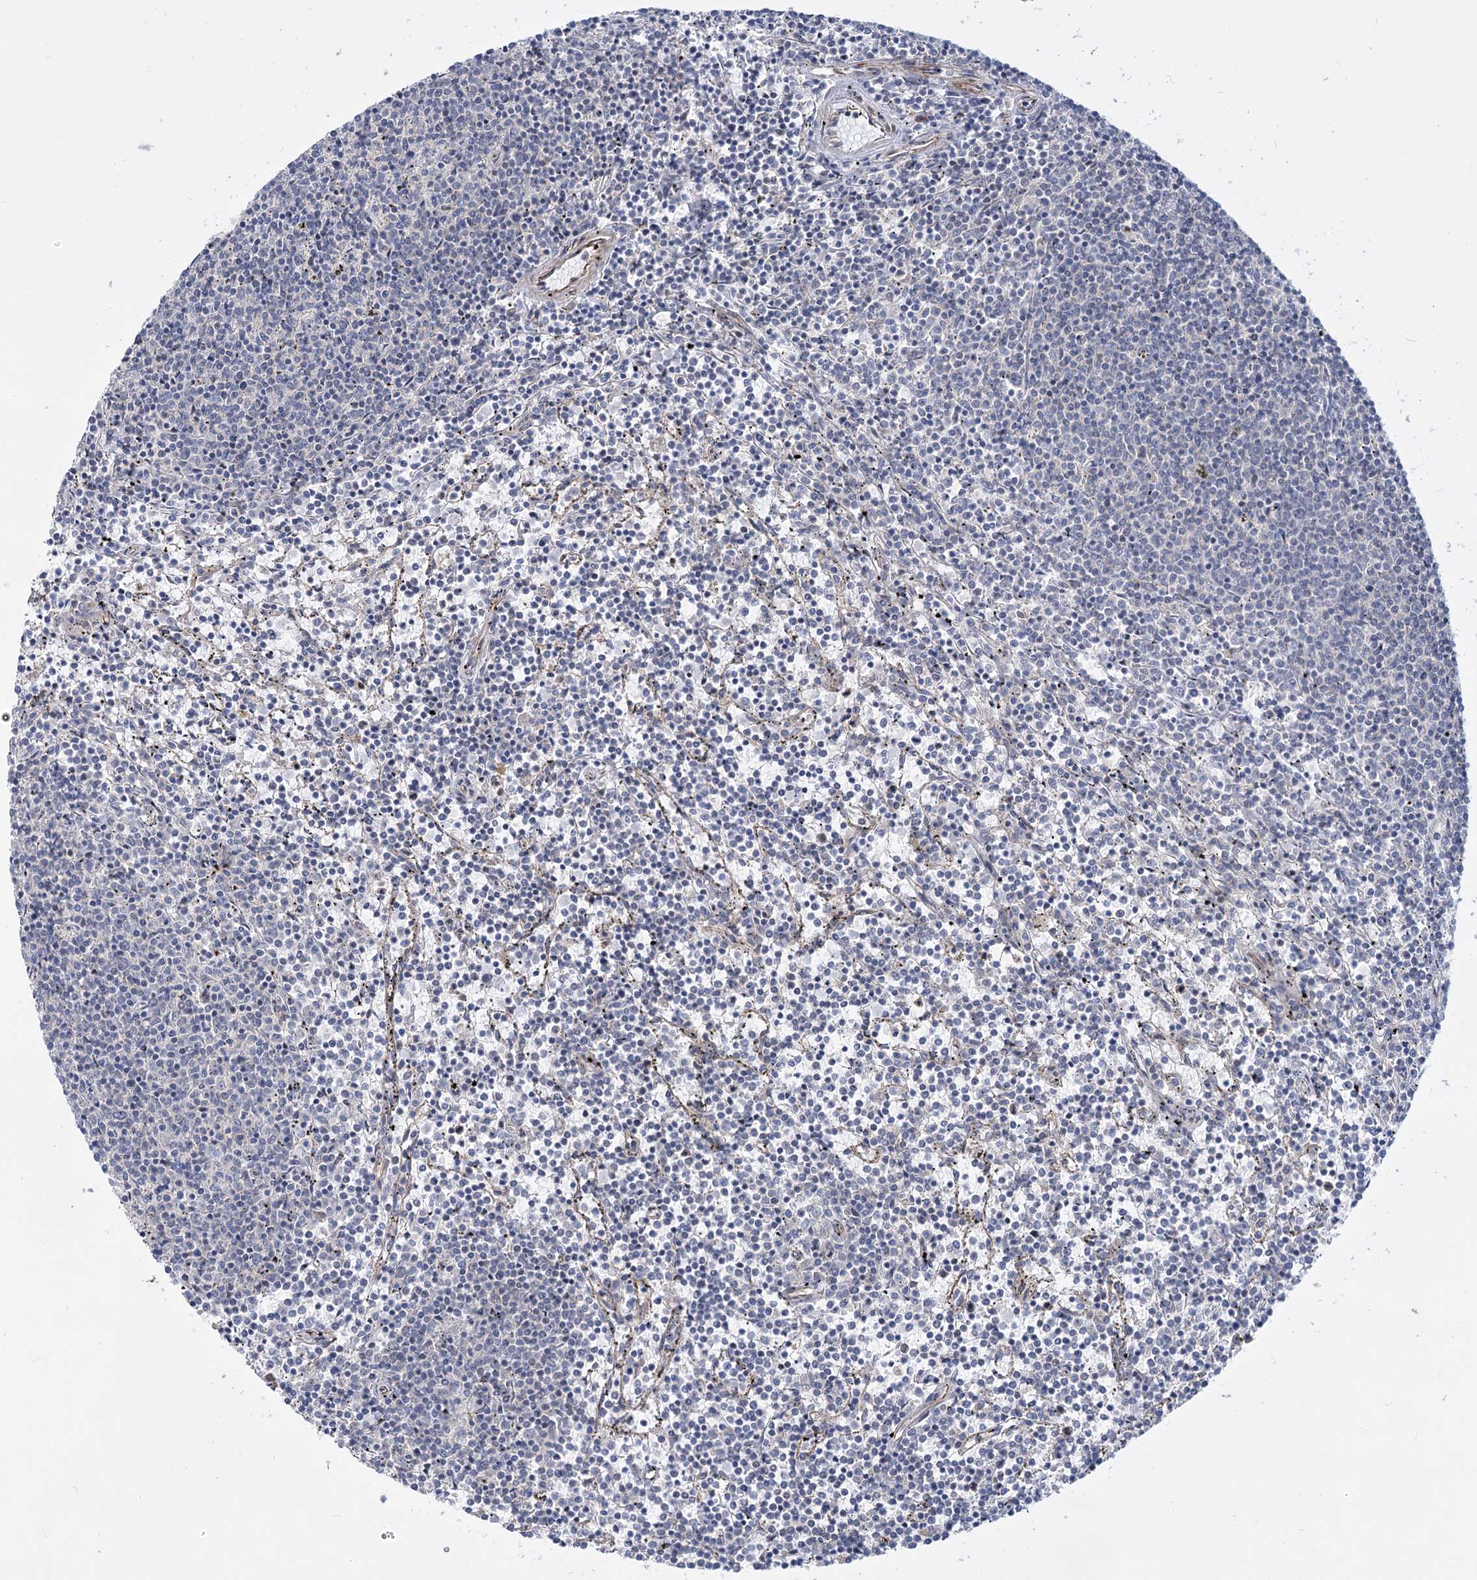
{"staining": {"intensity": "negative", "quantity": "none", "location": "none"}, "tissue": "lymphoma", "cell_type": "Tumor cells", "image_type": "cancer", "snomed": [{"axis": "morphology", "description": "Malignant lymphoma, non-Hodgkin's type, Low grade"}, {"axis": "topography", "description": "Spleen"}], "caption": "An immunohistochemistry photomicrograph of low-grade malignant lymphoma, non-Hodgkin's type is shown. There is no staining in tumor cells of low-grade malignant lymphoma, non-Hodgkin's type.", "gene": "ARSI", "patient": {"sex": "female", "age": 50}}